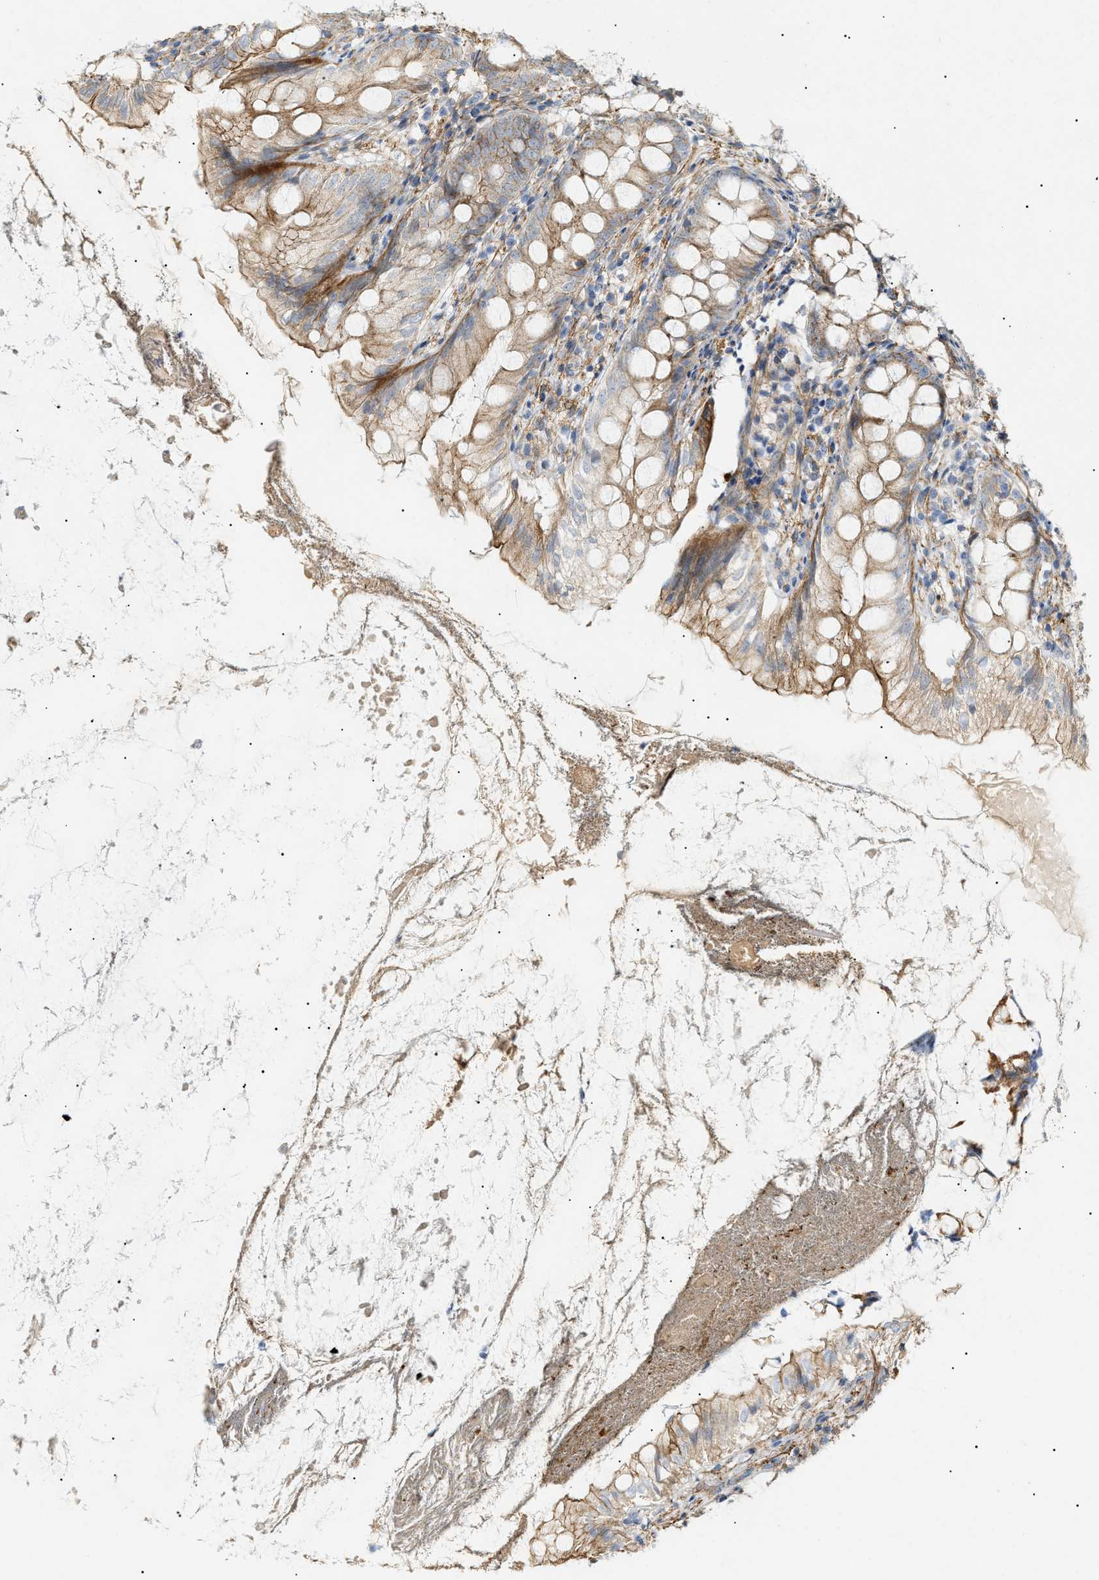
{"staining": {"intensity": "moderate", "quantity": ">75%", "location": "cytoplasmic/membranous"}, "tissue": "appendix", "cell_type": "Glandular cells", "image_type": "normal", "snomed": [{"axis": "morphology", "description": "Normal tissue, NOS"}, {"axis": "topography", "description": "Appendix"}], "caption": "An image of appendix stained for a protein exhibits moderate cytoplasmic/membranous brown staining in glandular cells. (Stains: DAB (3,3'-diaminobenzidine) in brown, nuclei in blue, Microscopy: brightfield microscopy at high magnification).", "gene": "ZFHX2", "patient": {"sex": "female", "age": 77}}